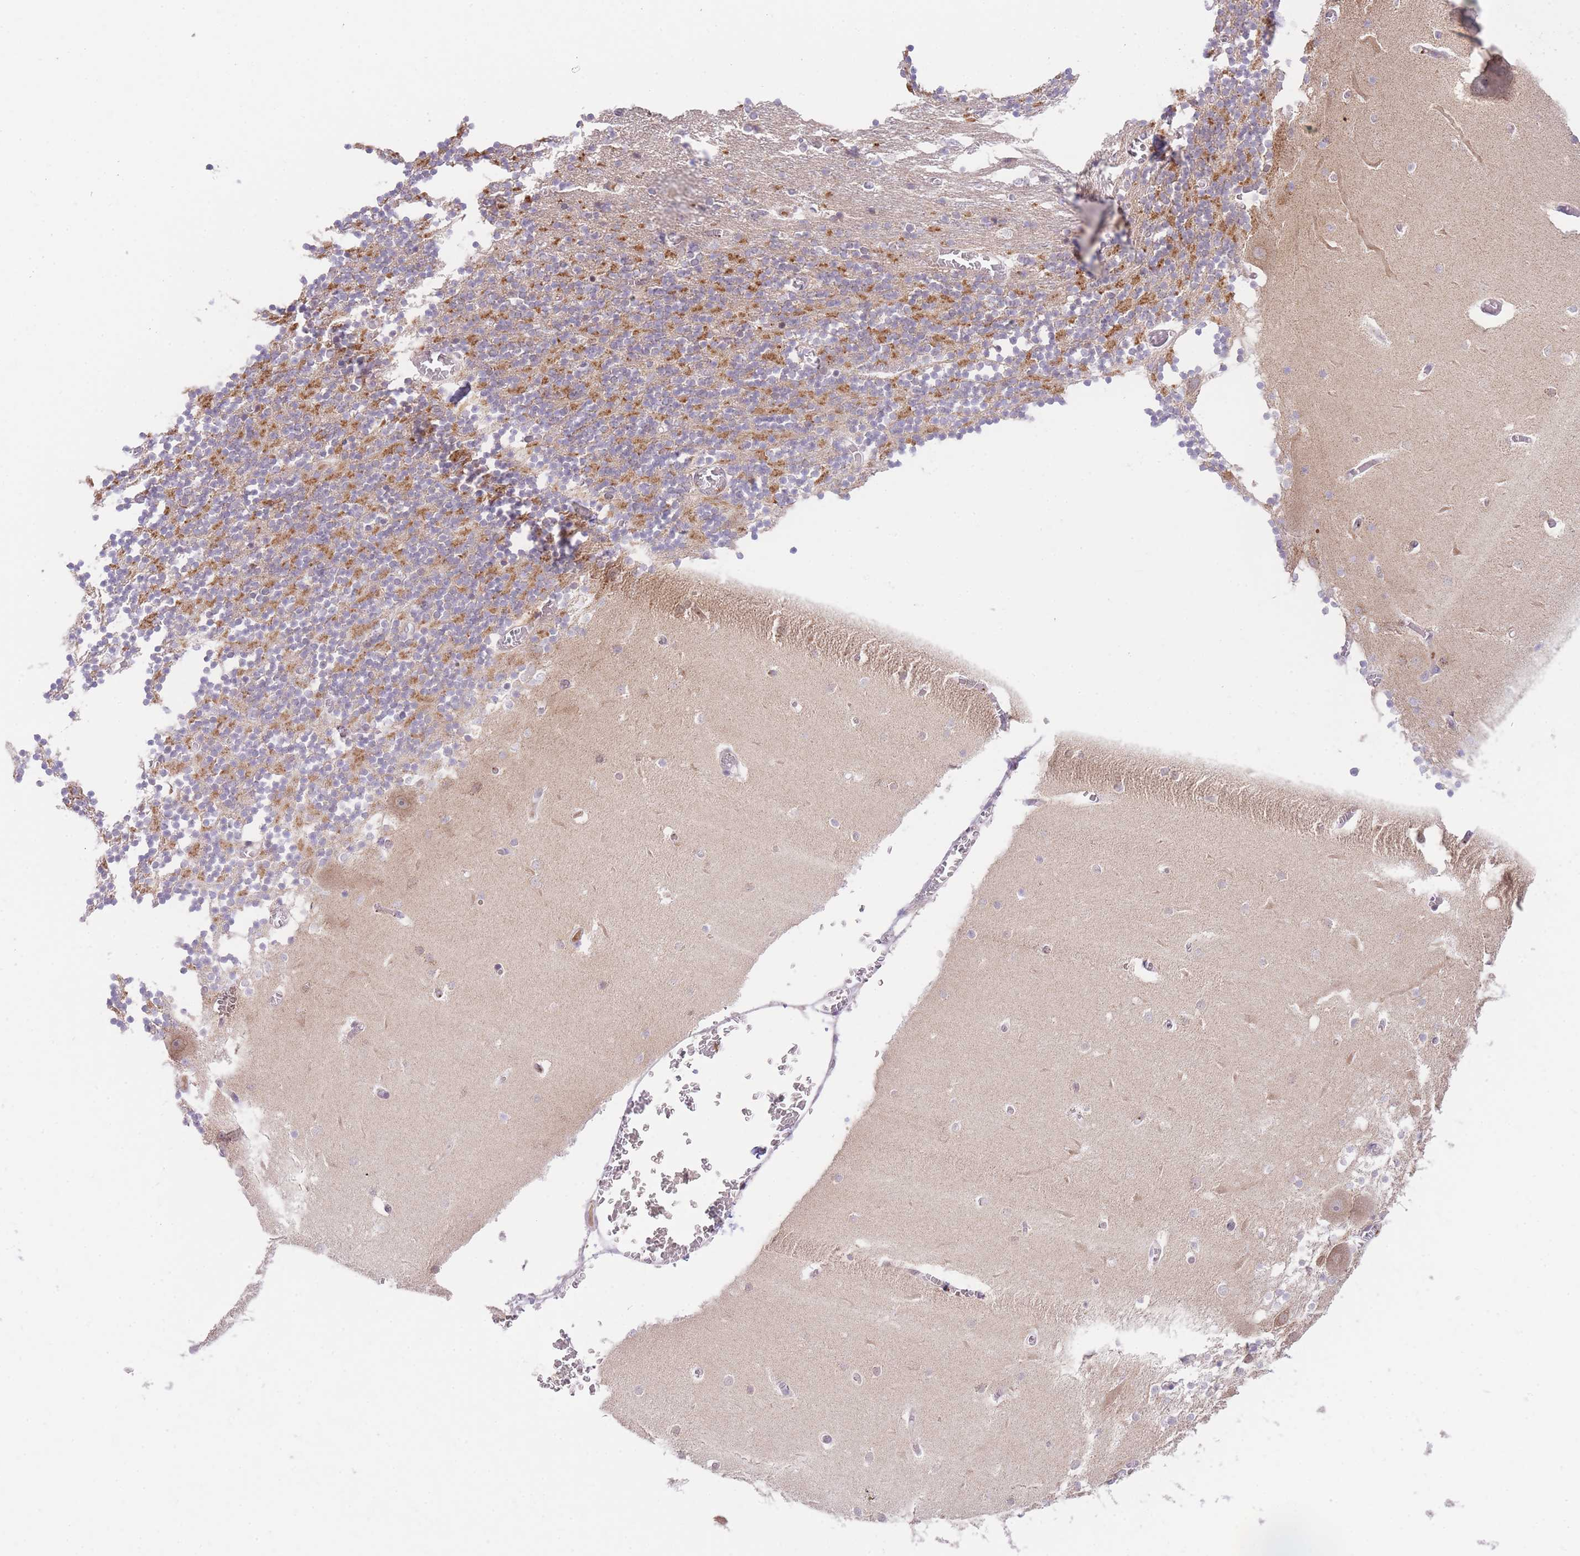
{"staining": {"intensity": "moderate", "quantity": "25%-75%", "location": "cytoplasmic/membranous"}, "tissue": "cerebellum", "cell_type": "Cells in granular layer", "image_type": "normal", "snomed": [{"axis": "morphology", "description": "Normal tissue, NOS"}, {"axis": "topography", "description": "Cerebellum"}], "caption": "A medium amount of moderate cytoplasmic/membranous staining is present in about 25%-75% of cells in granular layer in unremarkable cerebellum. The protein is stained brown, and the nuclei are stained in blue (DAB IHC with brightfield microscopy, high magnification).", "gene": "SLC25A33", "patient": {"sex": "female", "age": 28}}